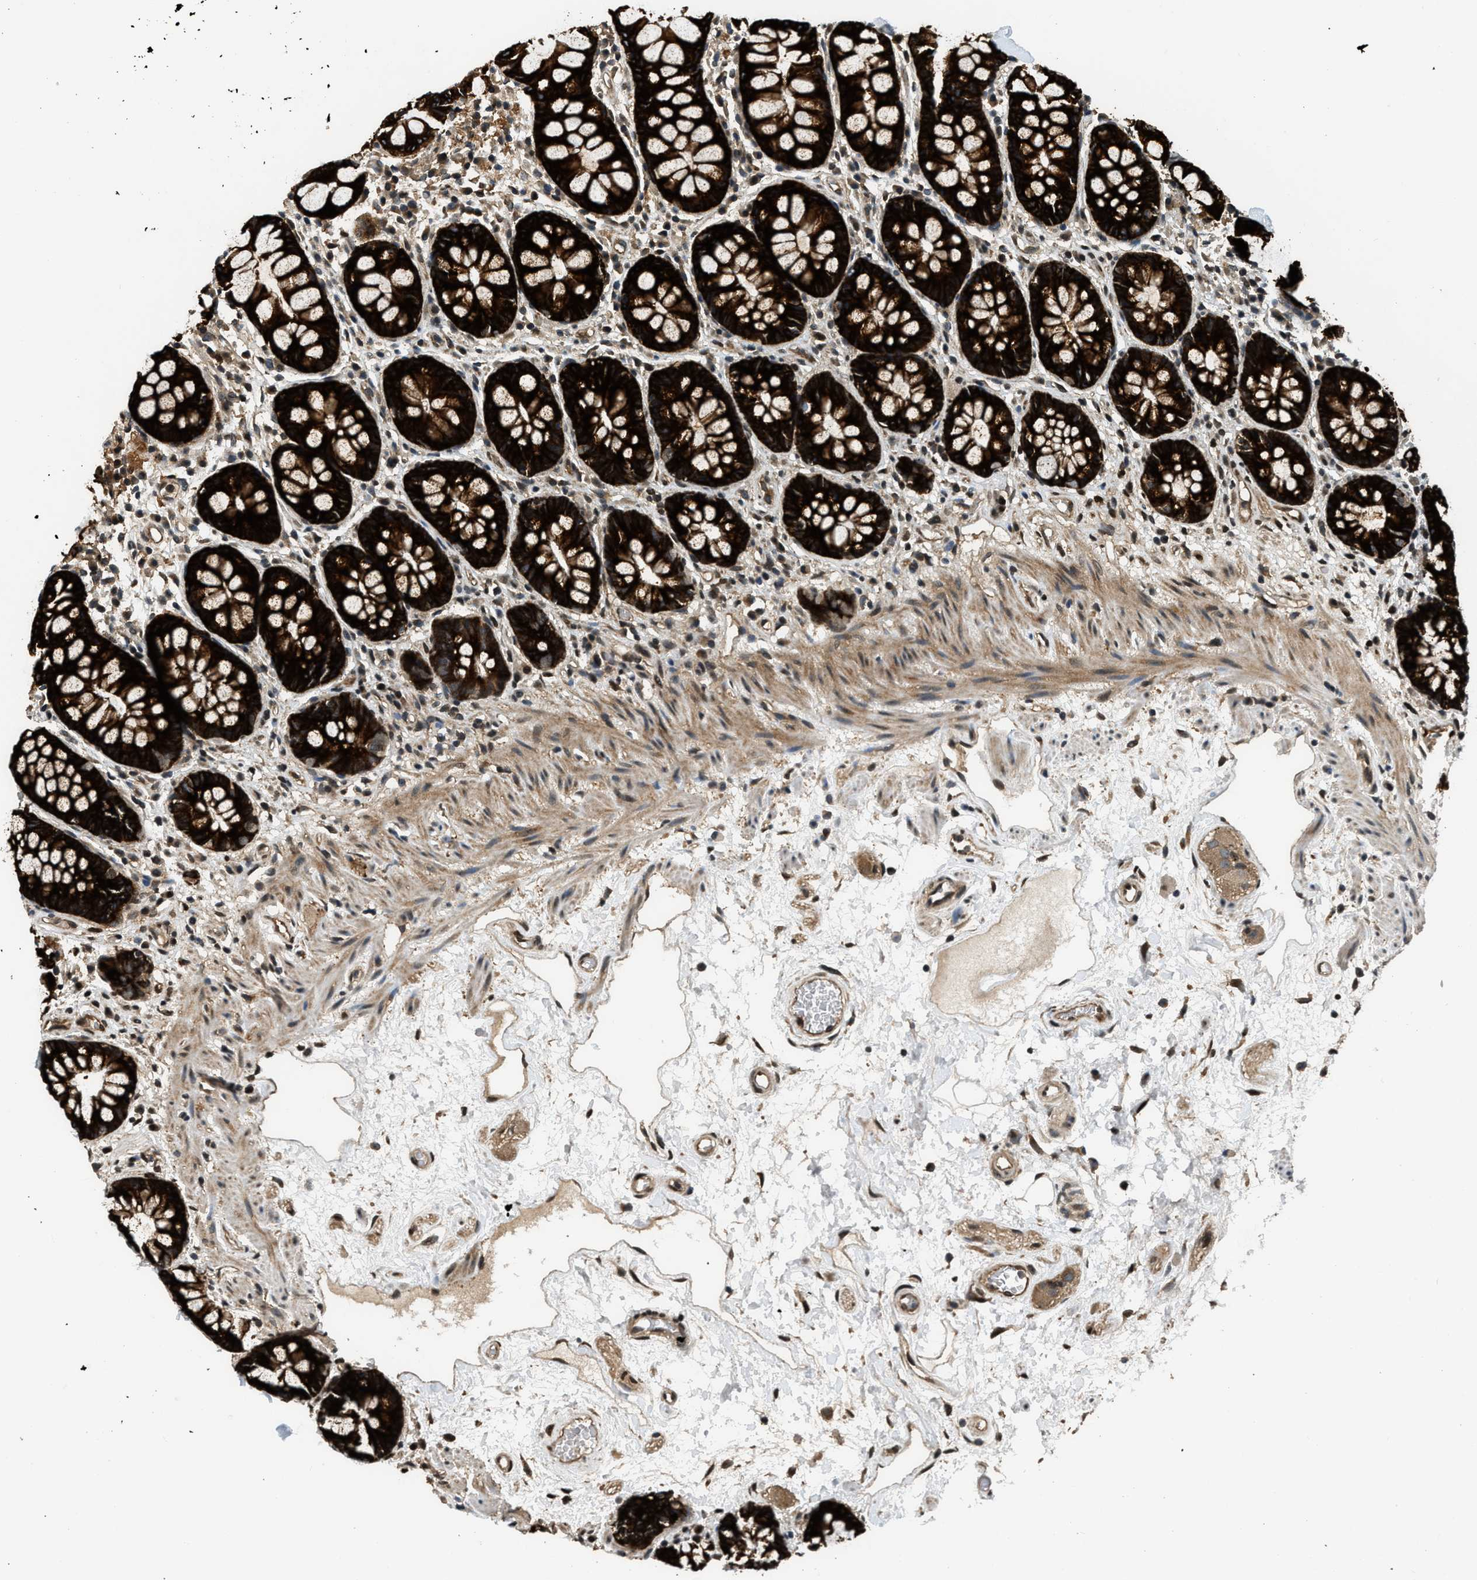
{"staining": {"intensity": "strong", "quantity": ">75%", "location": "cytoplasmic/membranous"}, "tissue": "rectum", "cell_type": "Glandular cells", "image_type": "normal", "snomed": [{"axis": "morphology", "description": "Normal tissue, NOS"}, {"axis": "topography", "description": "Rectum"}], "caption": "Brown immunohistochemical staining in normal human rectum reveals strong cytoplasmic/membranous staining in about >75% of glandular cells. The staining is performed using DAB (3,3'-diaminobenzidine) brown chromogen to label protein expression. The nuclei are counter-stained blue using hematoxylin.", "gene": "IL3RA", "patient": {"sex": "male", "age": 64}}